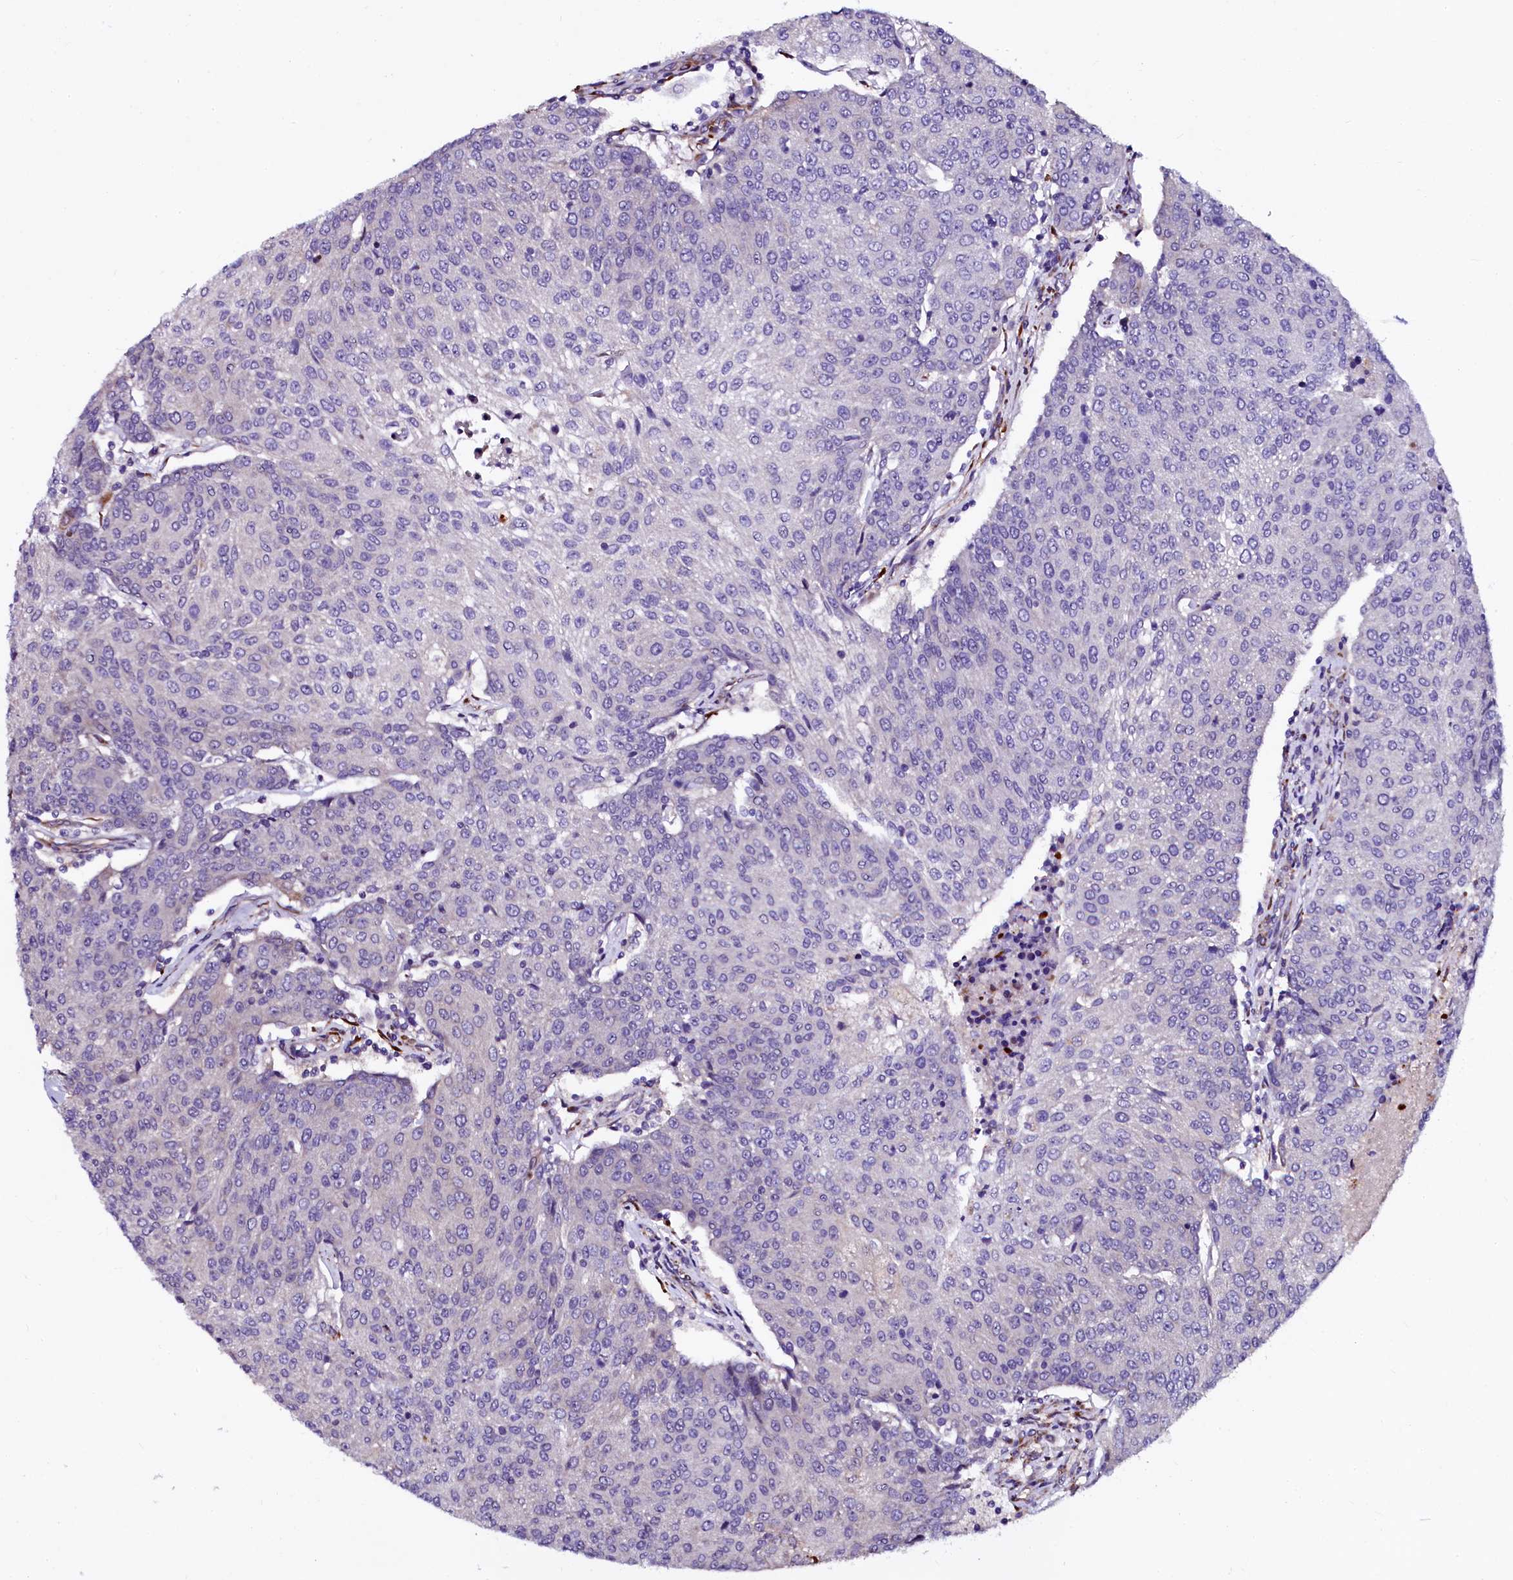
{"staining": {"intensity": "negative", "quantity": "none", "location": "none"}, "tissue": "urothelial cancer", "cell_type": "Tumor cells", "image_type": "cancer", "snomed": [{"axis": "morphology", "description": "Urothelial carcinoma, High grade"}, {"axis": "topography", "description": "Urinary bladder"}], "caption": "The photomicrograph exhibits no staining of tumor cells in urothelial cancer.", "gene": "N4BP1", "patient": {"sex": "female", "age": 85}}